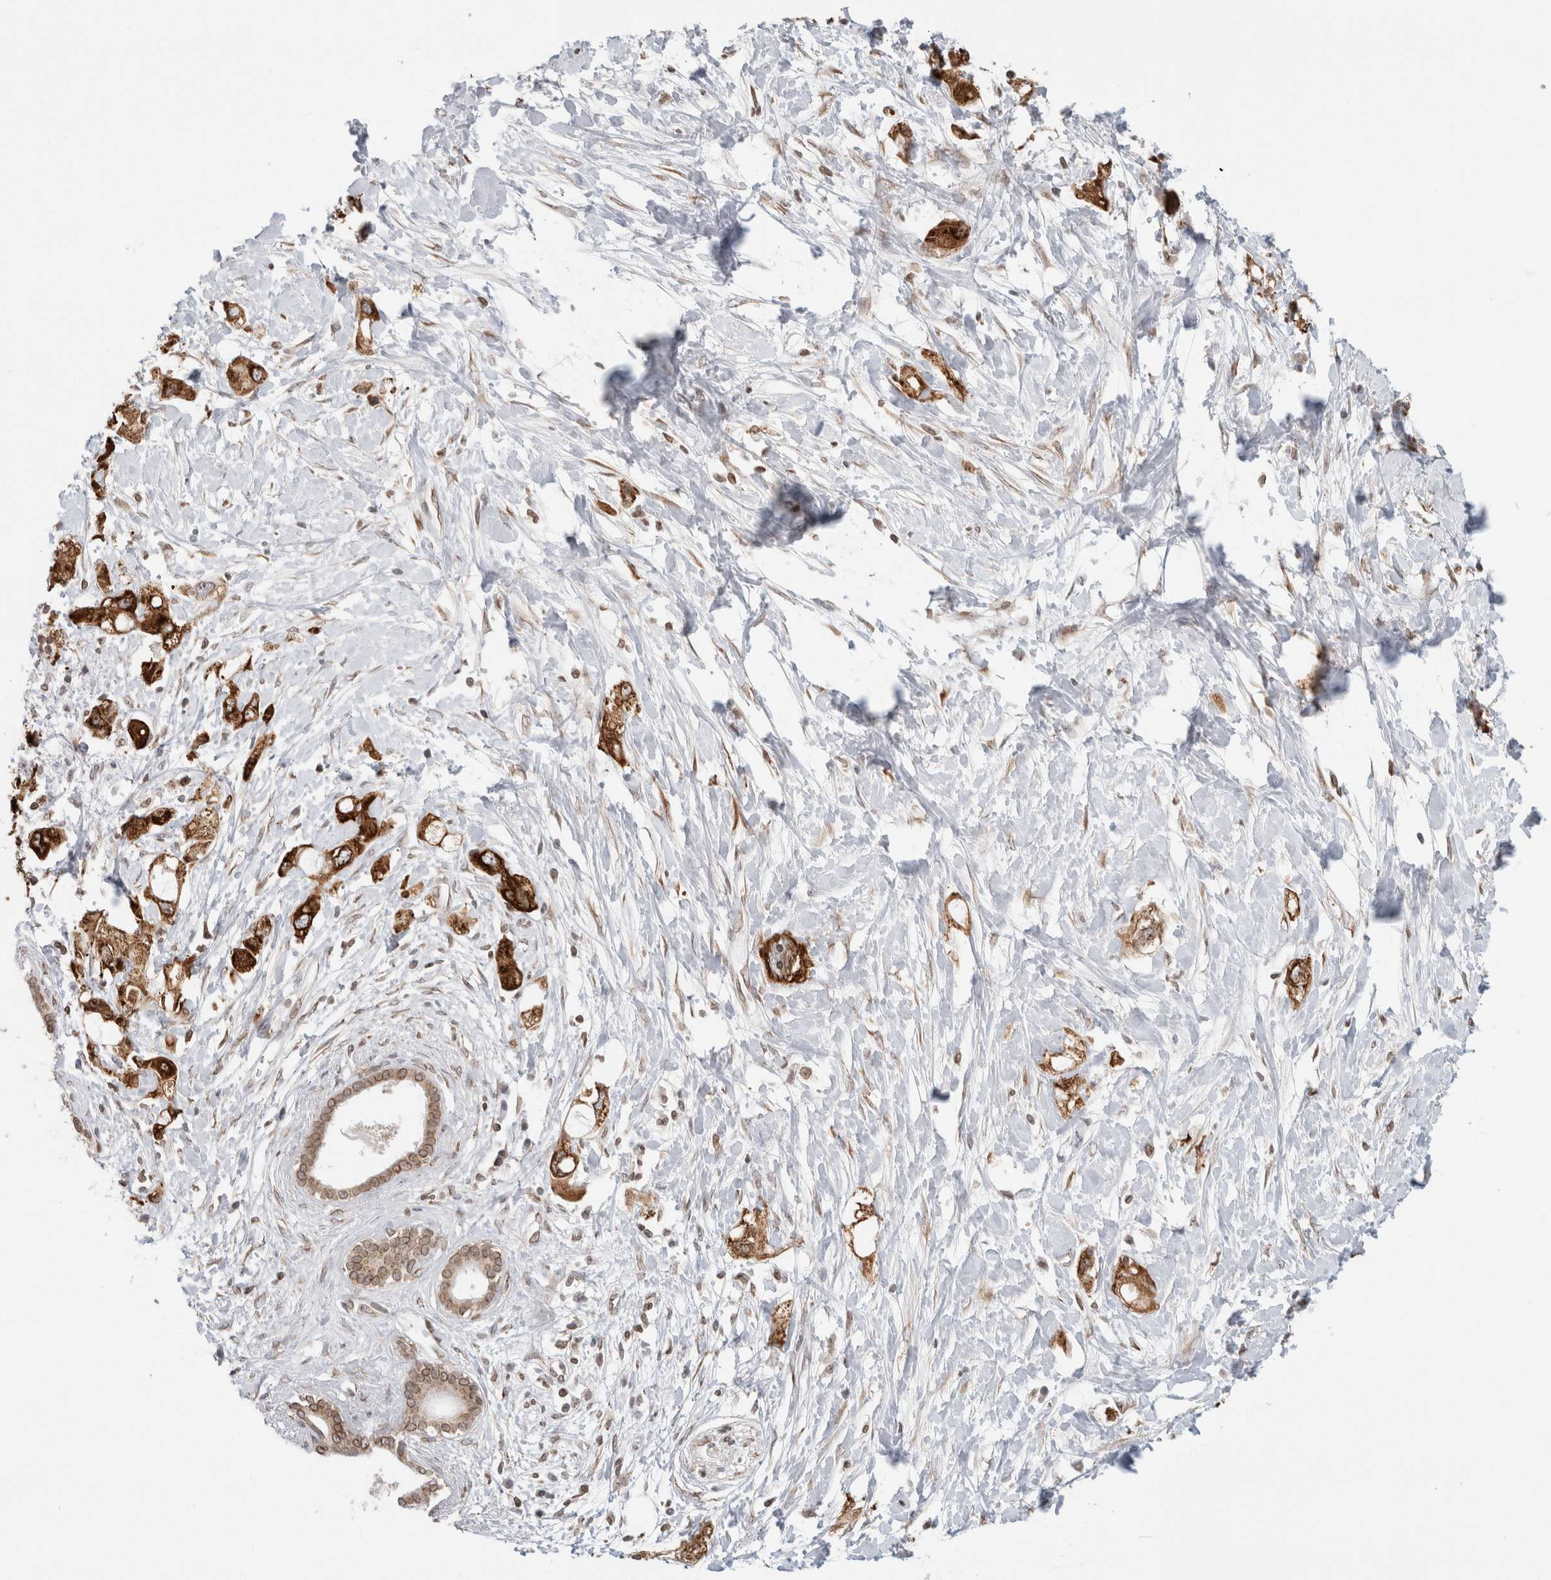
{"staining": {"intensity": "strong", "quantity": ">75%", "location": "cytoplasmic/membranous"}, "tissue": "pancreatic cancer", "cell_type": "Tumor cells", "image_type": "cancer", "snomed": [{"axis": "morphology", "description": "Adenocarcinoma, NOS"}, {"axis": "topography", "description": "Pancreas"}], "caption": "Tumor cells demonstrate strong cytoplasmic/membranous expression in approximately >75% of cells in adenocarcinoma (pancreatic).", "gene": "RBMX2", "patient": {"sex": "female", "age": 56}}